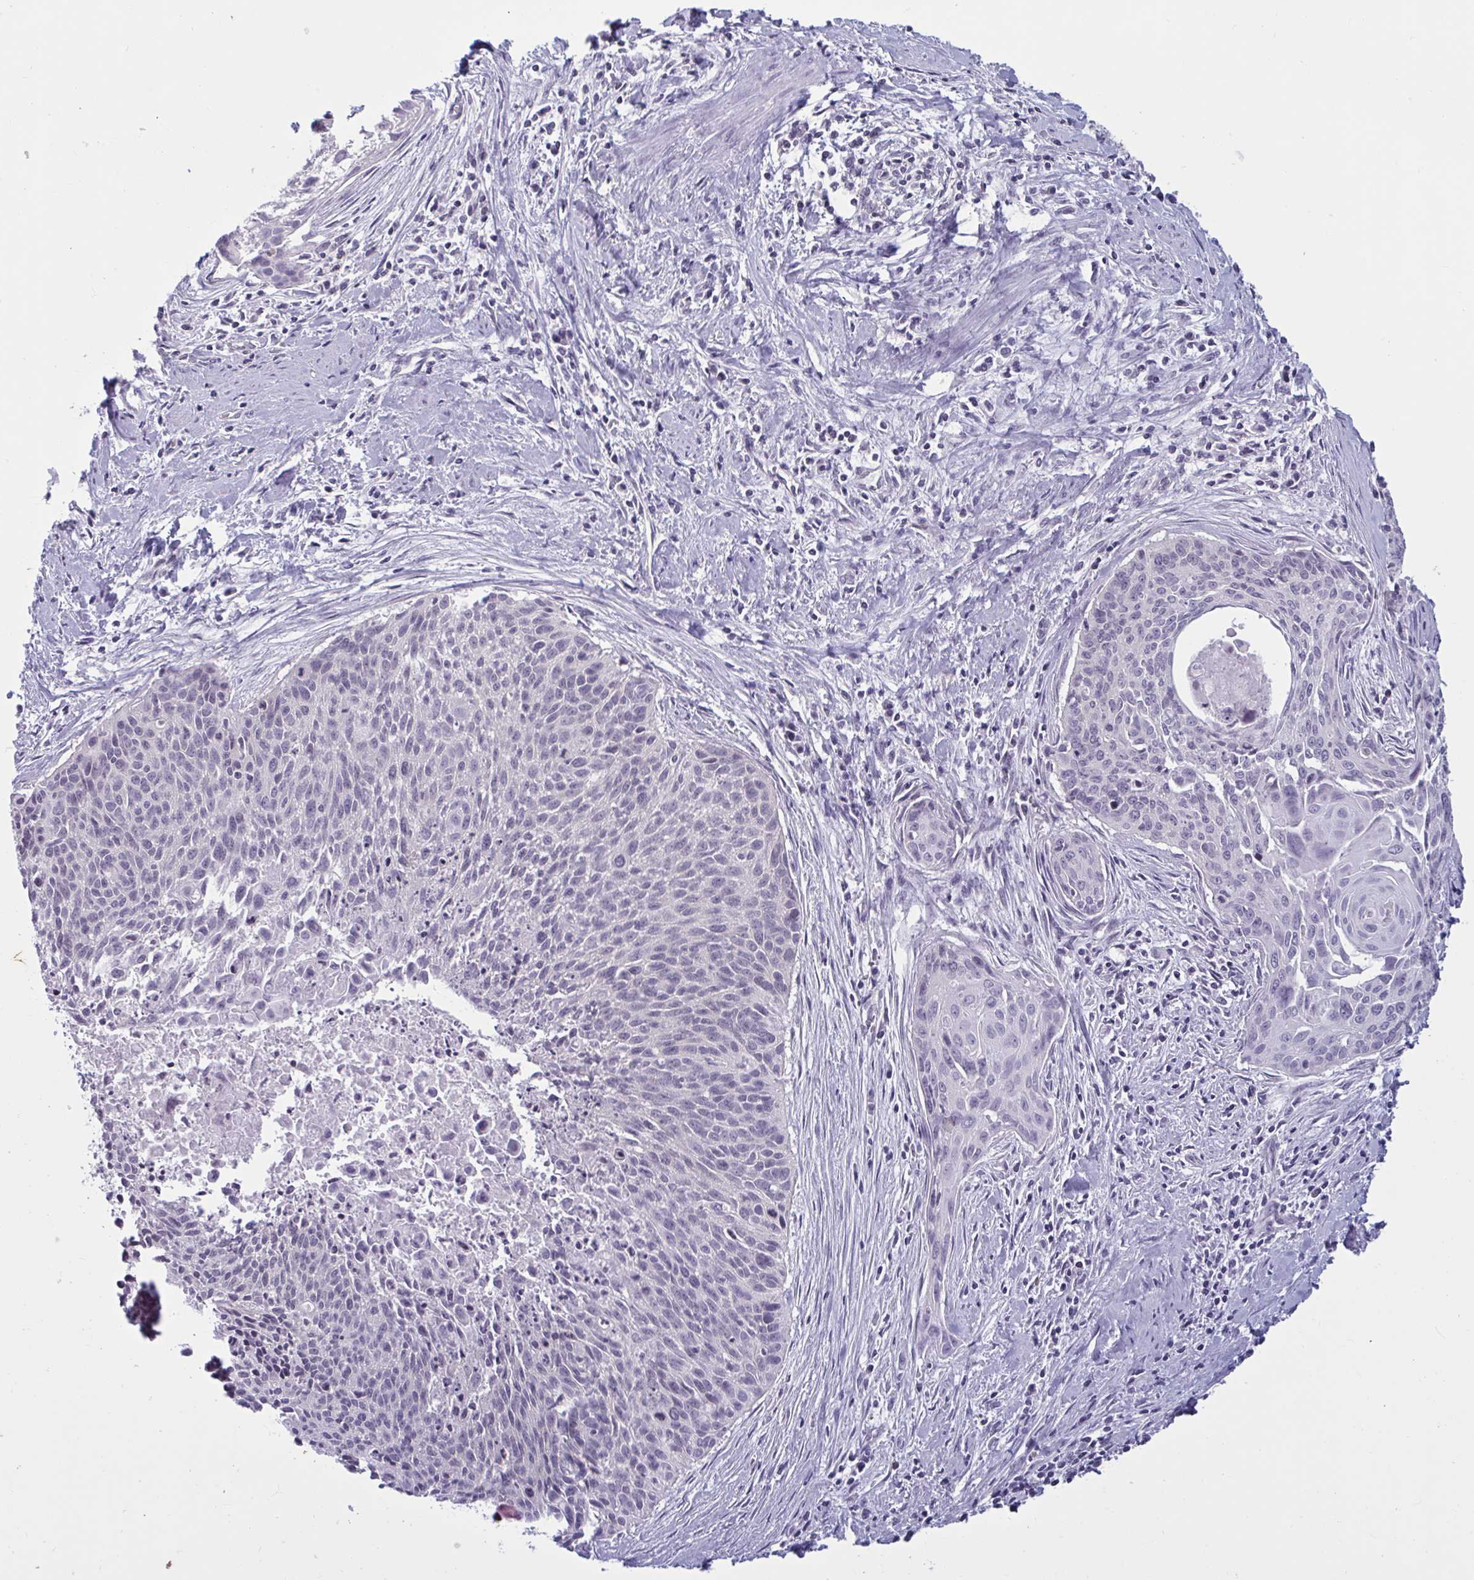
{"staining": {"intensity": "negative", "quantity": "none", "location": "none"}, "tissue": "cervical cancer", "cell_type": "Tumor cells", "image_type": "cancer", "snomed": [{"axis": "morphology", "description": "Squamous cell carcinoma, NOS"}, {"axis": "topography", "description": "Cervix"}], "caption": "There is no significant staining in tumor cells of cervical cancer.", "gene": "TBC1D4", "patient": {"sex": "female", "age": 55}}